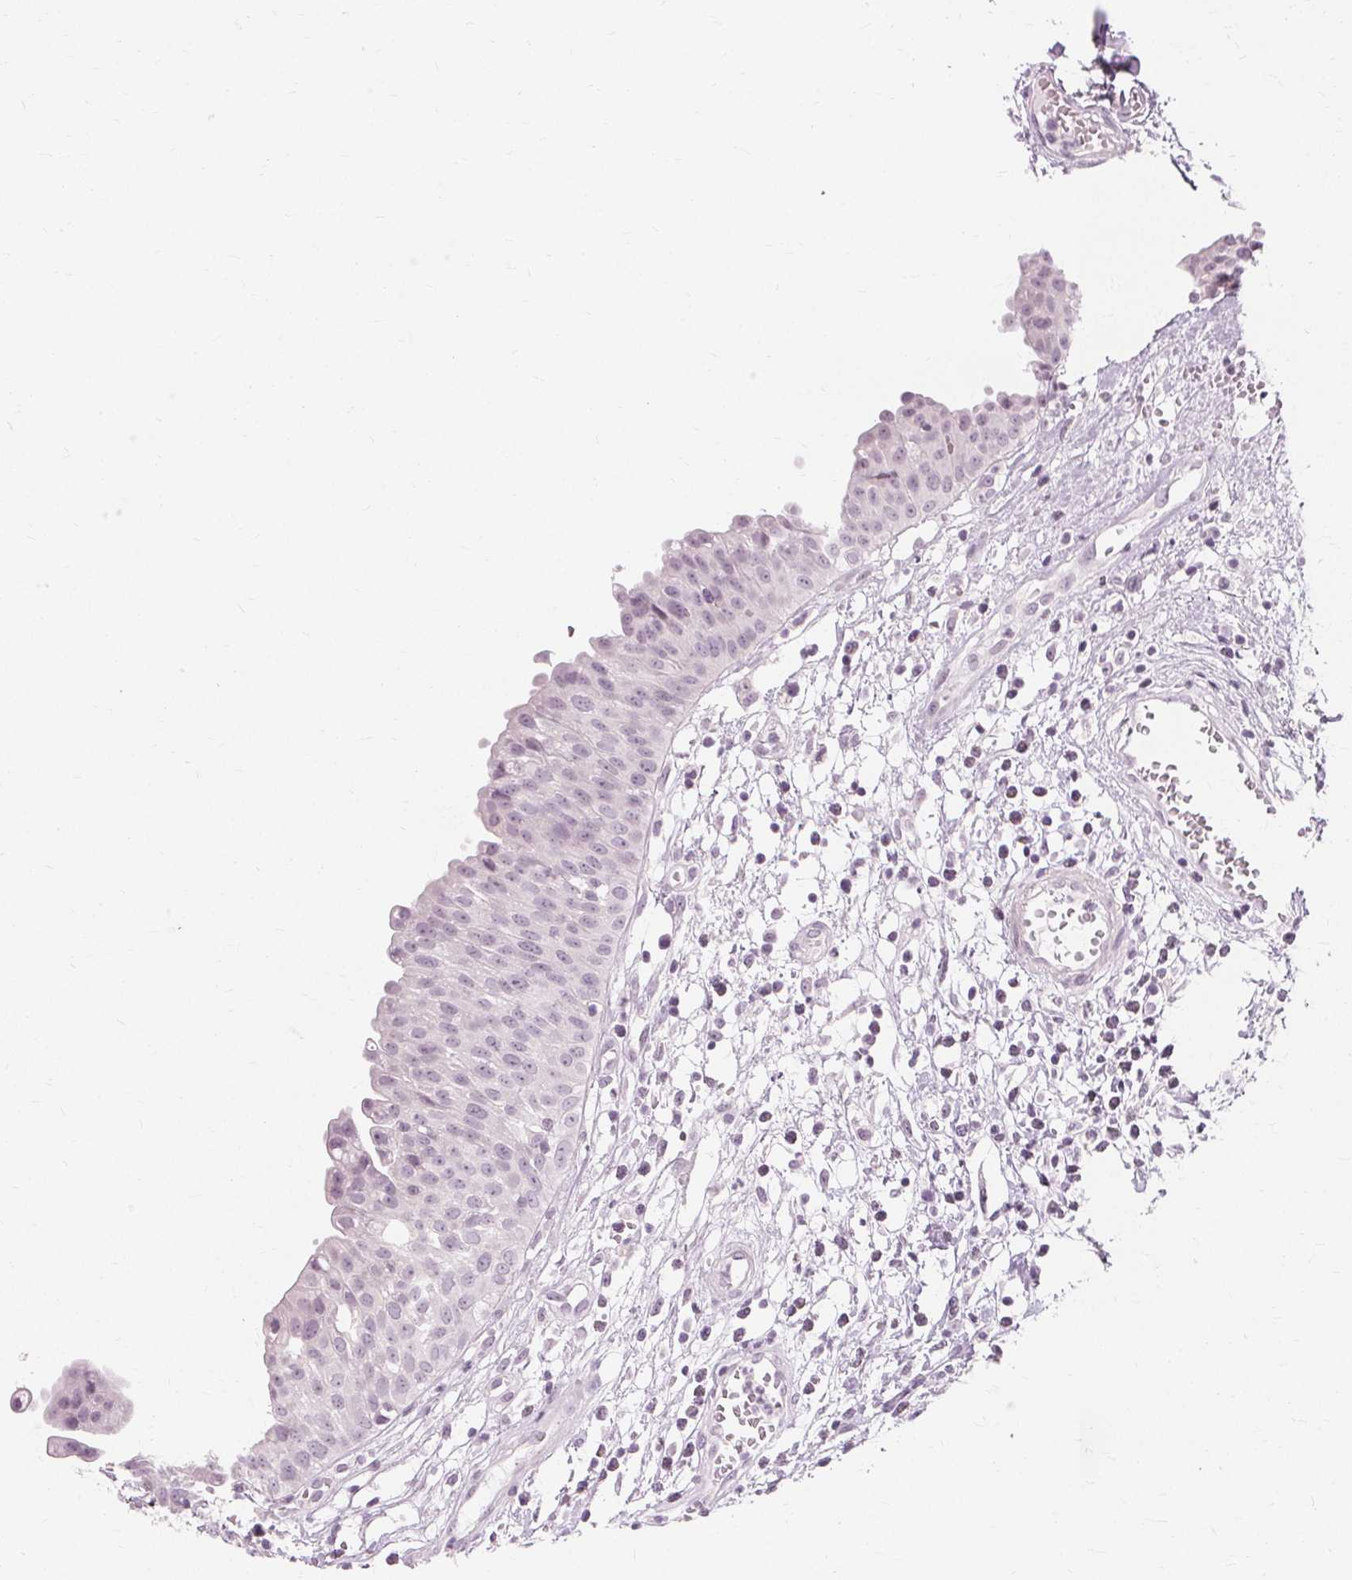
{"staining": {"intensity": "negative", "quantity": "none", "location": "none"}, "tissue": "urinary bladder", "cell_type": "Urothelial cells", "image_type": "normal", "snomed": [{"axis": "morphology", "description": "Normal tissue, NOS"}, {"axis": "topography", "description": "Urinary bladder"}], "caption": "There is no significant staining in urothelial cells of urinary bladder. (Brightfield microscopy of DAB immunohistochemistry at high magnification).", "gene": "NXPE1", "patient": {"sex": "male", "age": 64}}